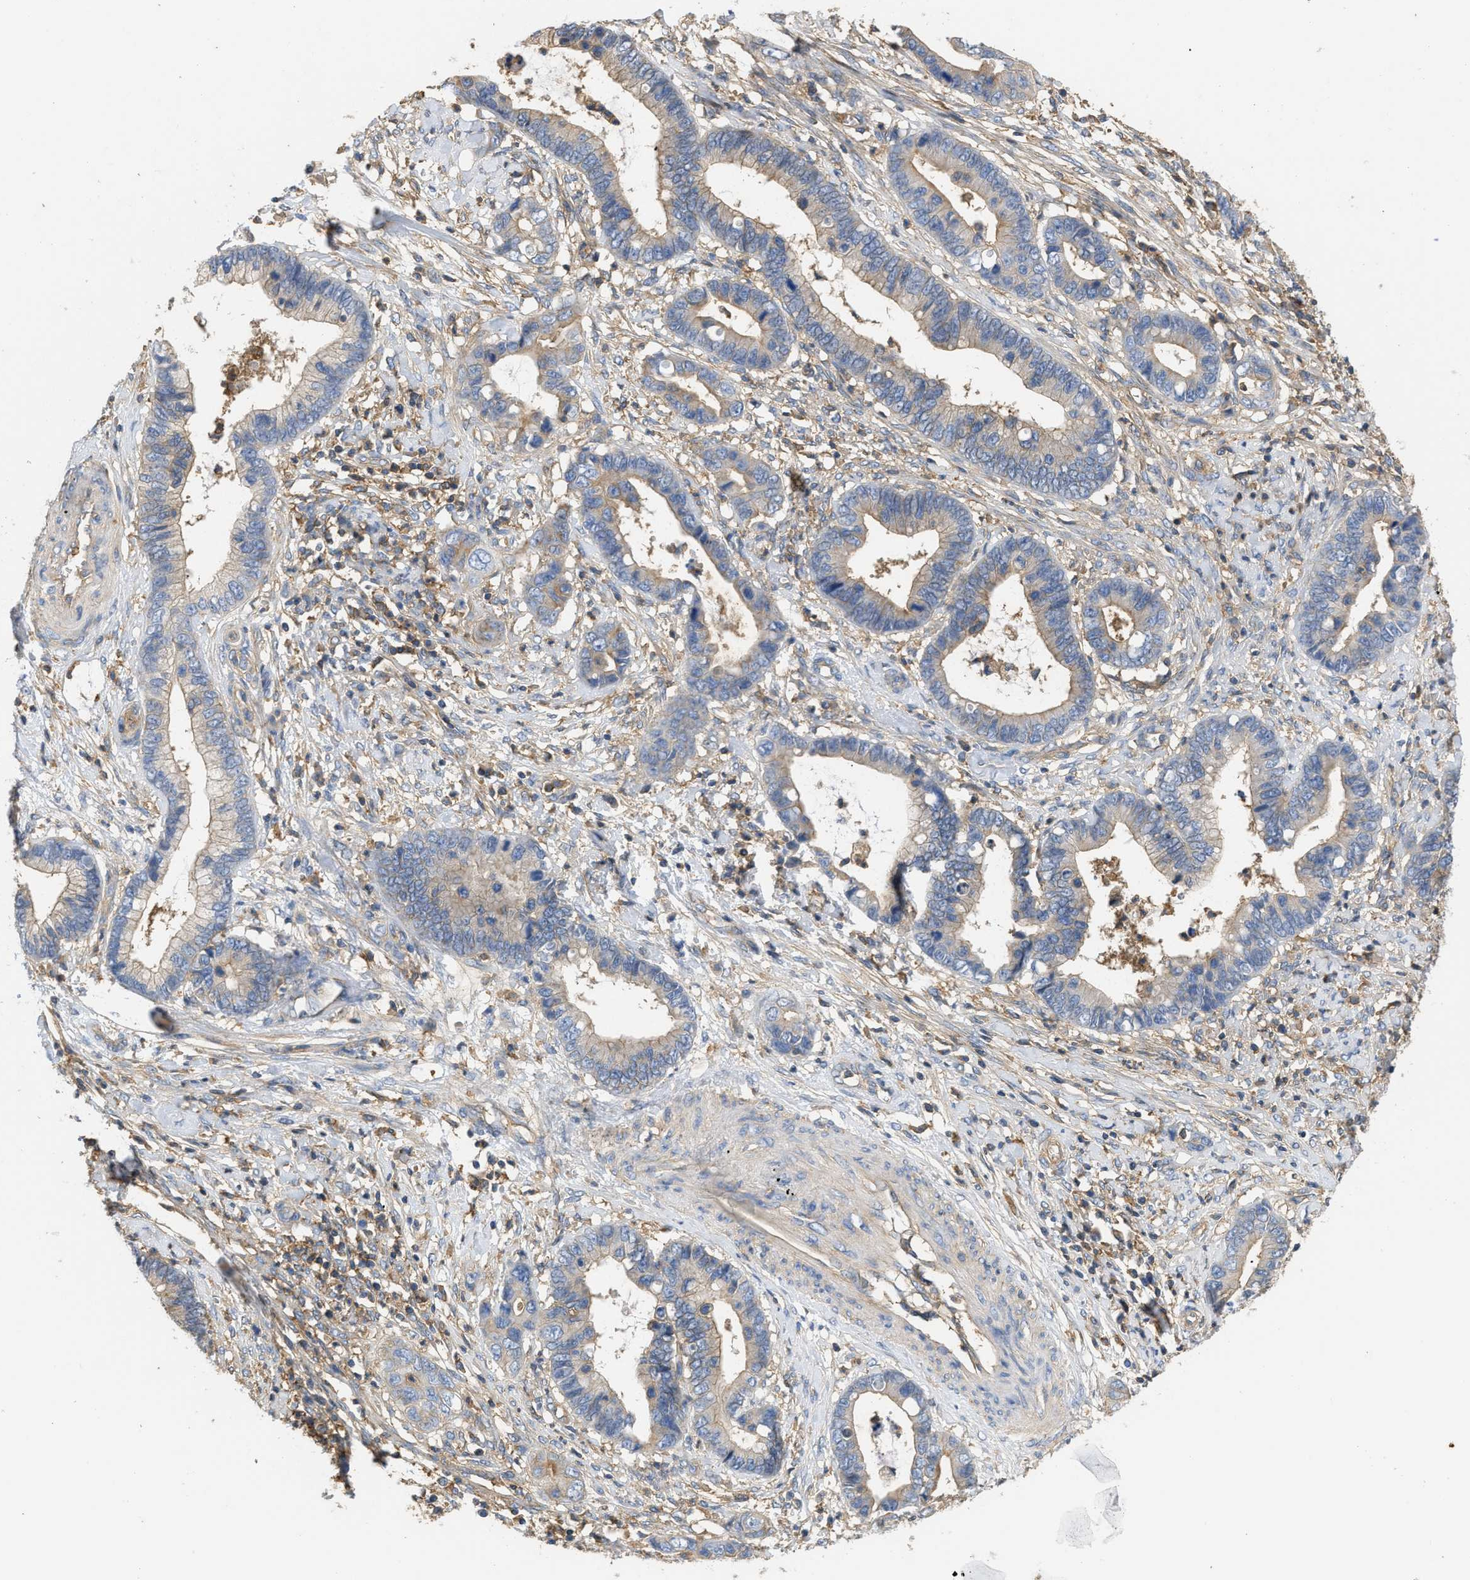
{"staining": {"intensity": "weak", "quantity": "25%-75%", "location": "cytoplasmic/membranous"}, "tissue": "cervical cancer", "cell_type": "Tumor cells", "image_type": "cancer", "snomed": [{"axis": "morphology", "description": "Adenocarcinoma, NOS"}, {"axis": "topography", "description": "Cervix"}], "caption": "Immunohistochemical staining of human cervical cancer (adenocarcinoma) displays low levels of weak cytoplasmic/membranous protein staining in approximately 25%-75% of tumor cells.", "gene": "GNB4", "patient": {"sex": "female", "age": 44}}